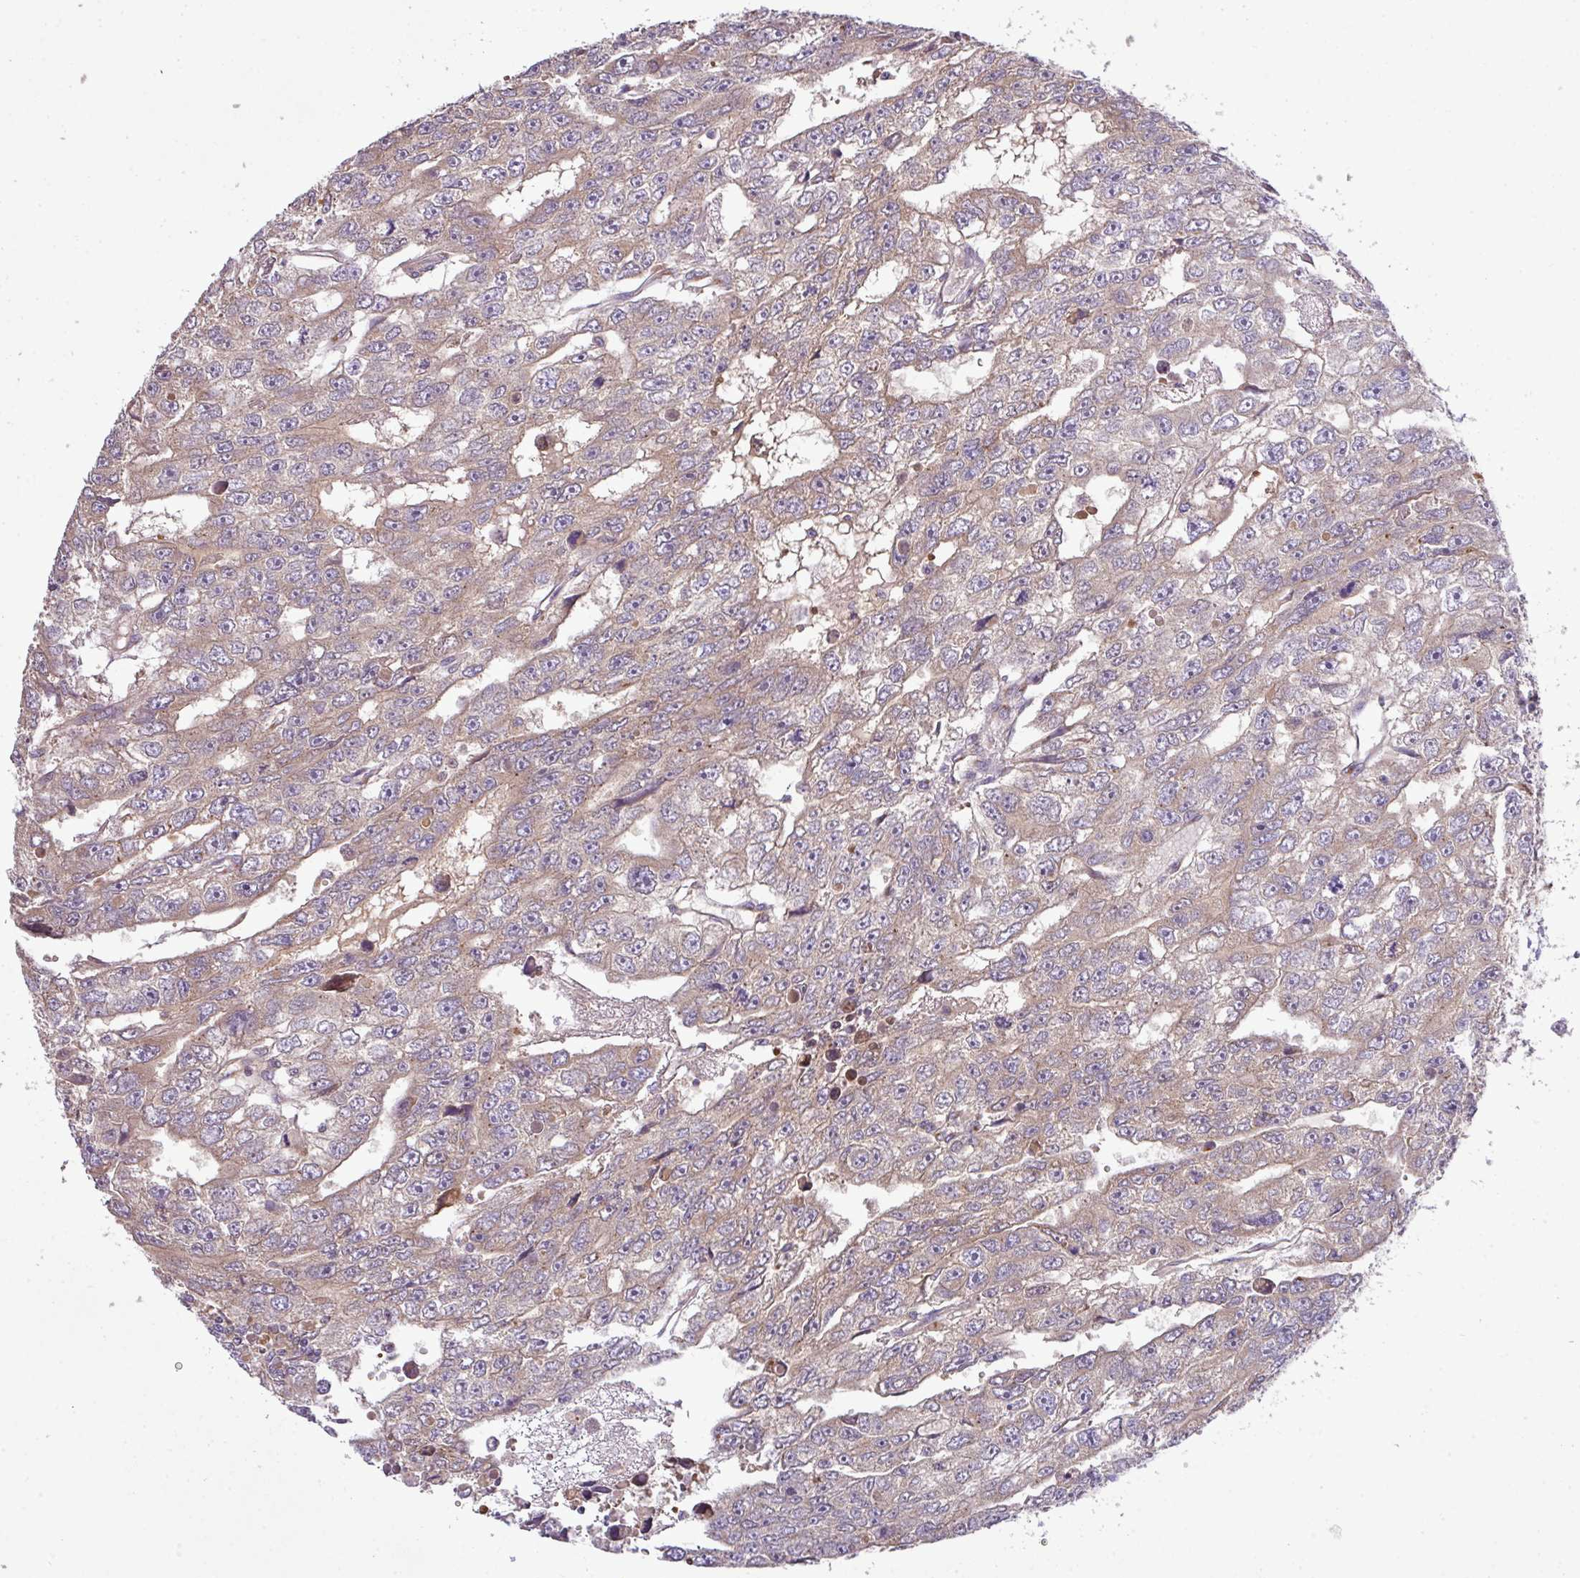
{"staining": {"intensity": "weak", "quantity": "<25%", "location": "cytoplasmic/membranous"}, "tissue": "testis cancer", "cell_type": "Tumor cells", "image_type": "cancer", "snomed": [{"axis": "morphology", "description": "Carcinoma, Embryonal, NOS"}, {"axis": "topography", "description": "Testis"}], "caption": "Tumor cells show no significant staining in testis cancer. (DAB immunohistochemistry, high magnification).", "gene": "VTI1A", "patient": {"sex": "male", "age": 20}}